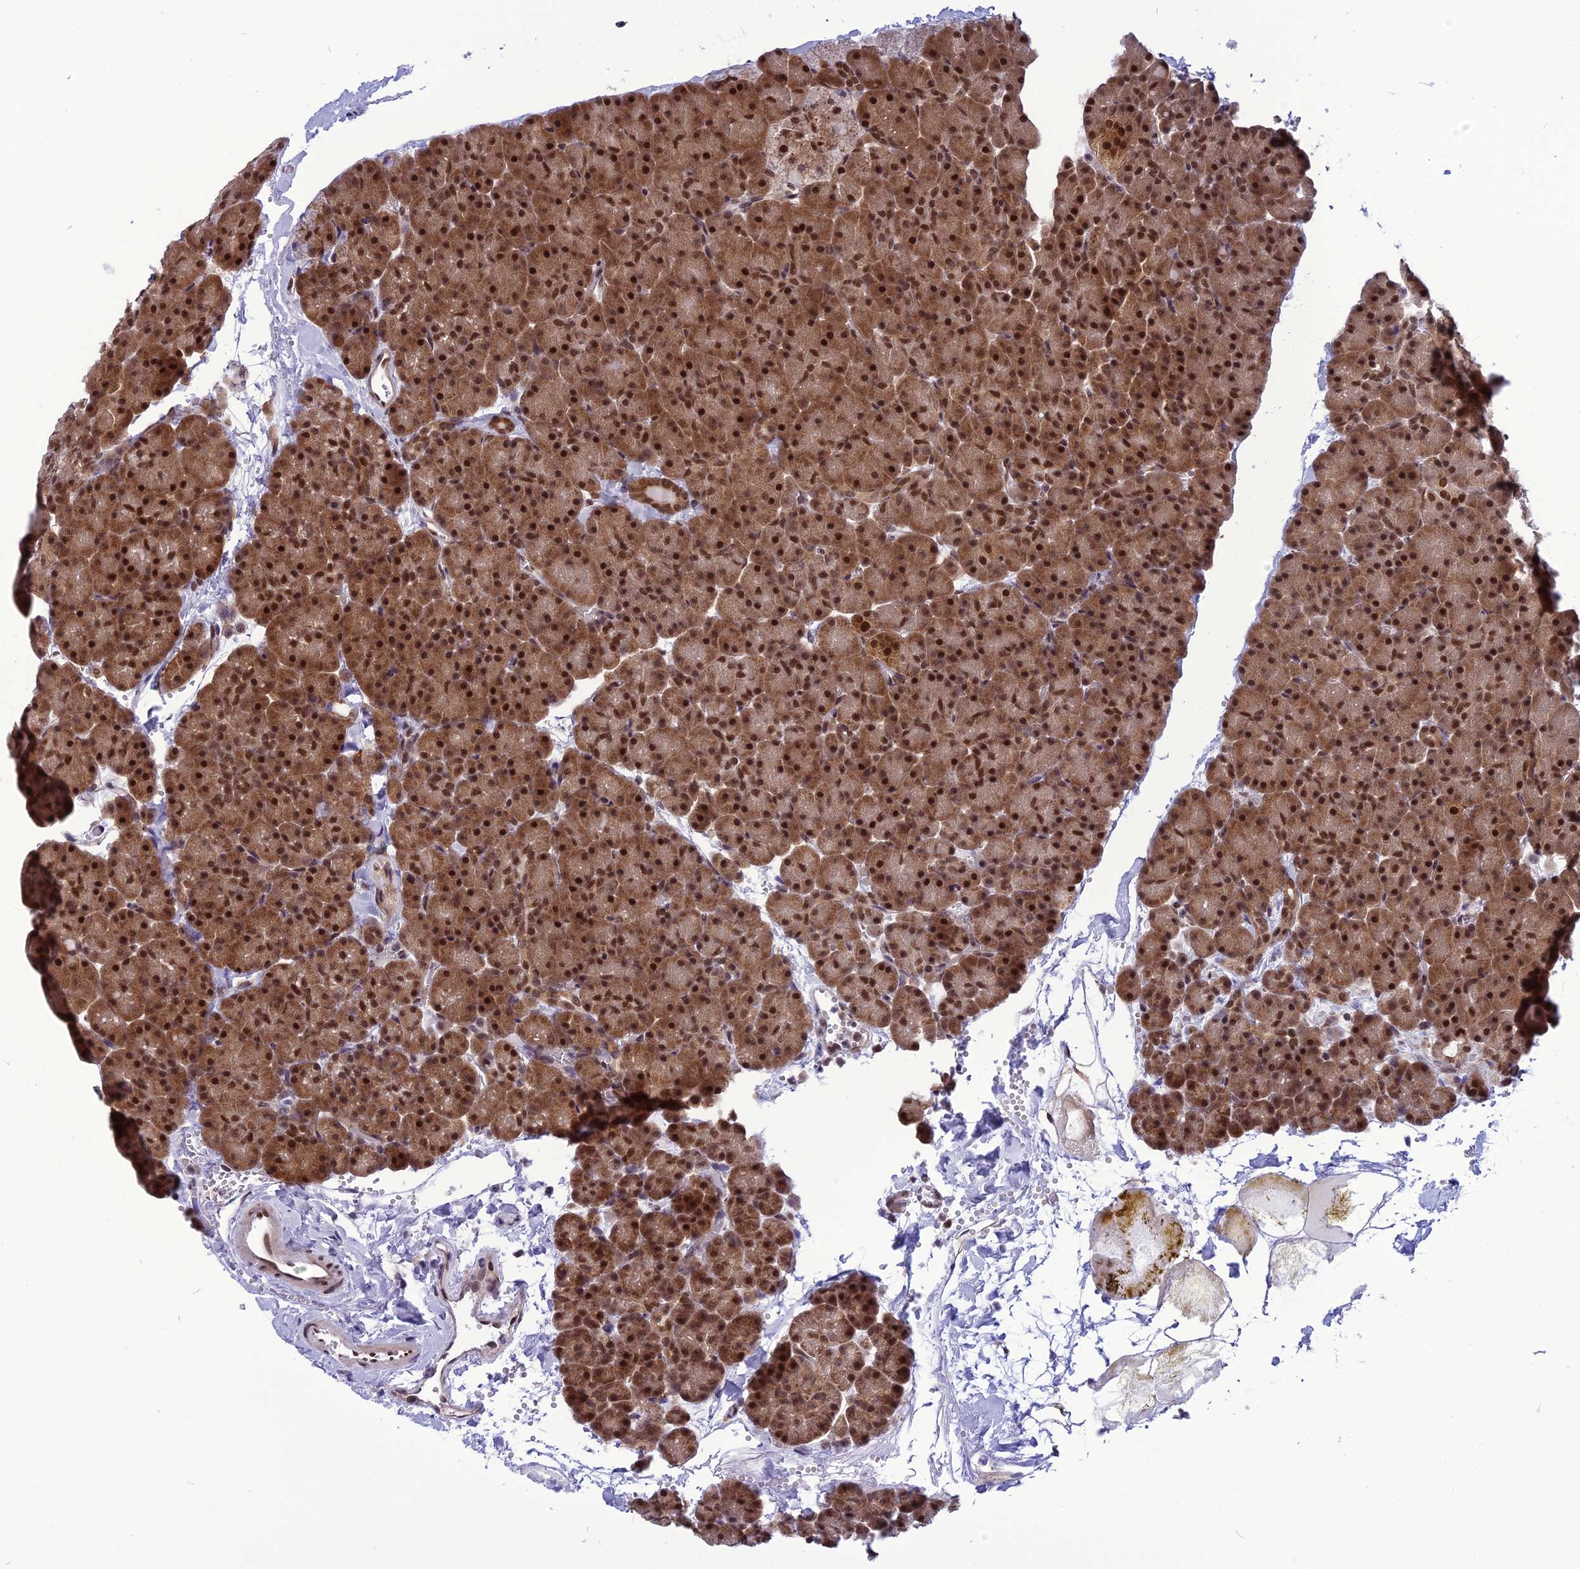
{"staining": {"intensity": "strong", "quantity": ">75%", "location": "cytoplasmic/membranous,nuclear"}, "tissue": "pancreas", "cell_type": "Exocrine glandular cells", "image_type": "normal", "snomed": [{"axis": "morphology", "description": "Normal tissue, NOS"}, {"axis": "topography", "description": "Pancreas"}], "caption": "The immunohistochemical stain highlights strong cytoplasmic/membranous,nuclear staining in exocrine glandular cells of normal pancreas.", "gene": "RTRAF", "patient": {"sex": "male", "age": 36}}